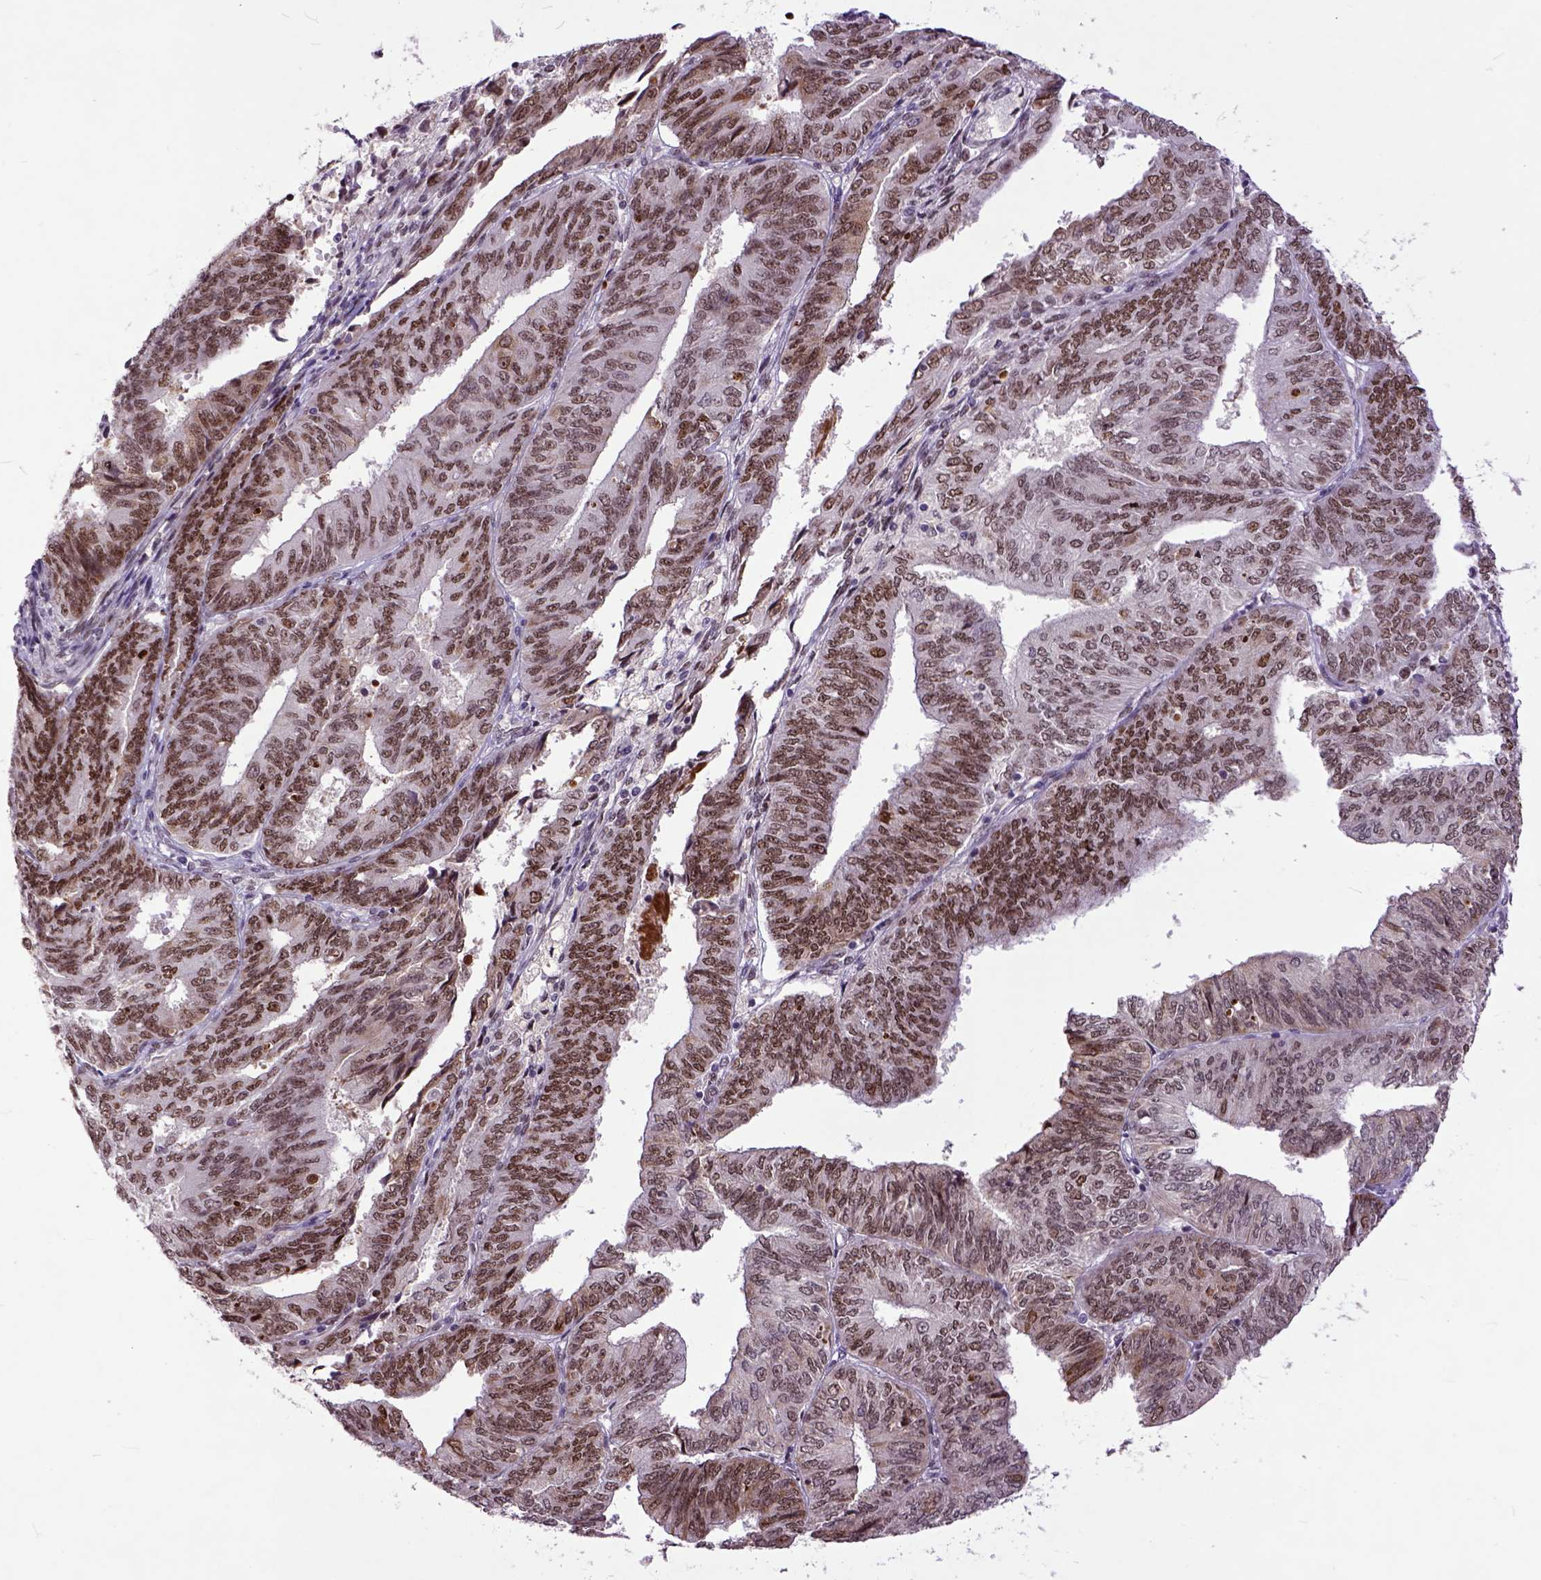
{"staining": {"intensity": "moderate", "quantity": ">75%", "location": "nuclear"}, "tissue": "endometrial cancer", "cell_type": "Tumor cells", "image_type": "cancer", "snomed": [{"axis": "morphology", "description": "Adenocarcinoma, NOS"}, {"axis": "topography", "description": "Endometrium"}], "caption": "Immunohistochemical staining of human endometrial cancer demonstrates moderate nuclear protein positivity in about >75% of tumor cells.", "gene": "RCC2", "patient": {"sex": "female", "age": 58}}